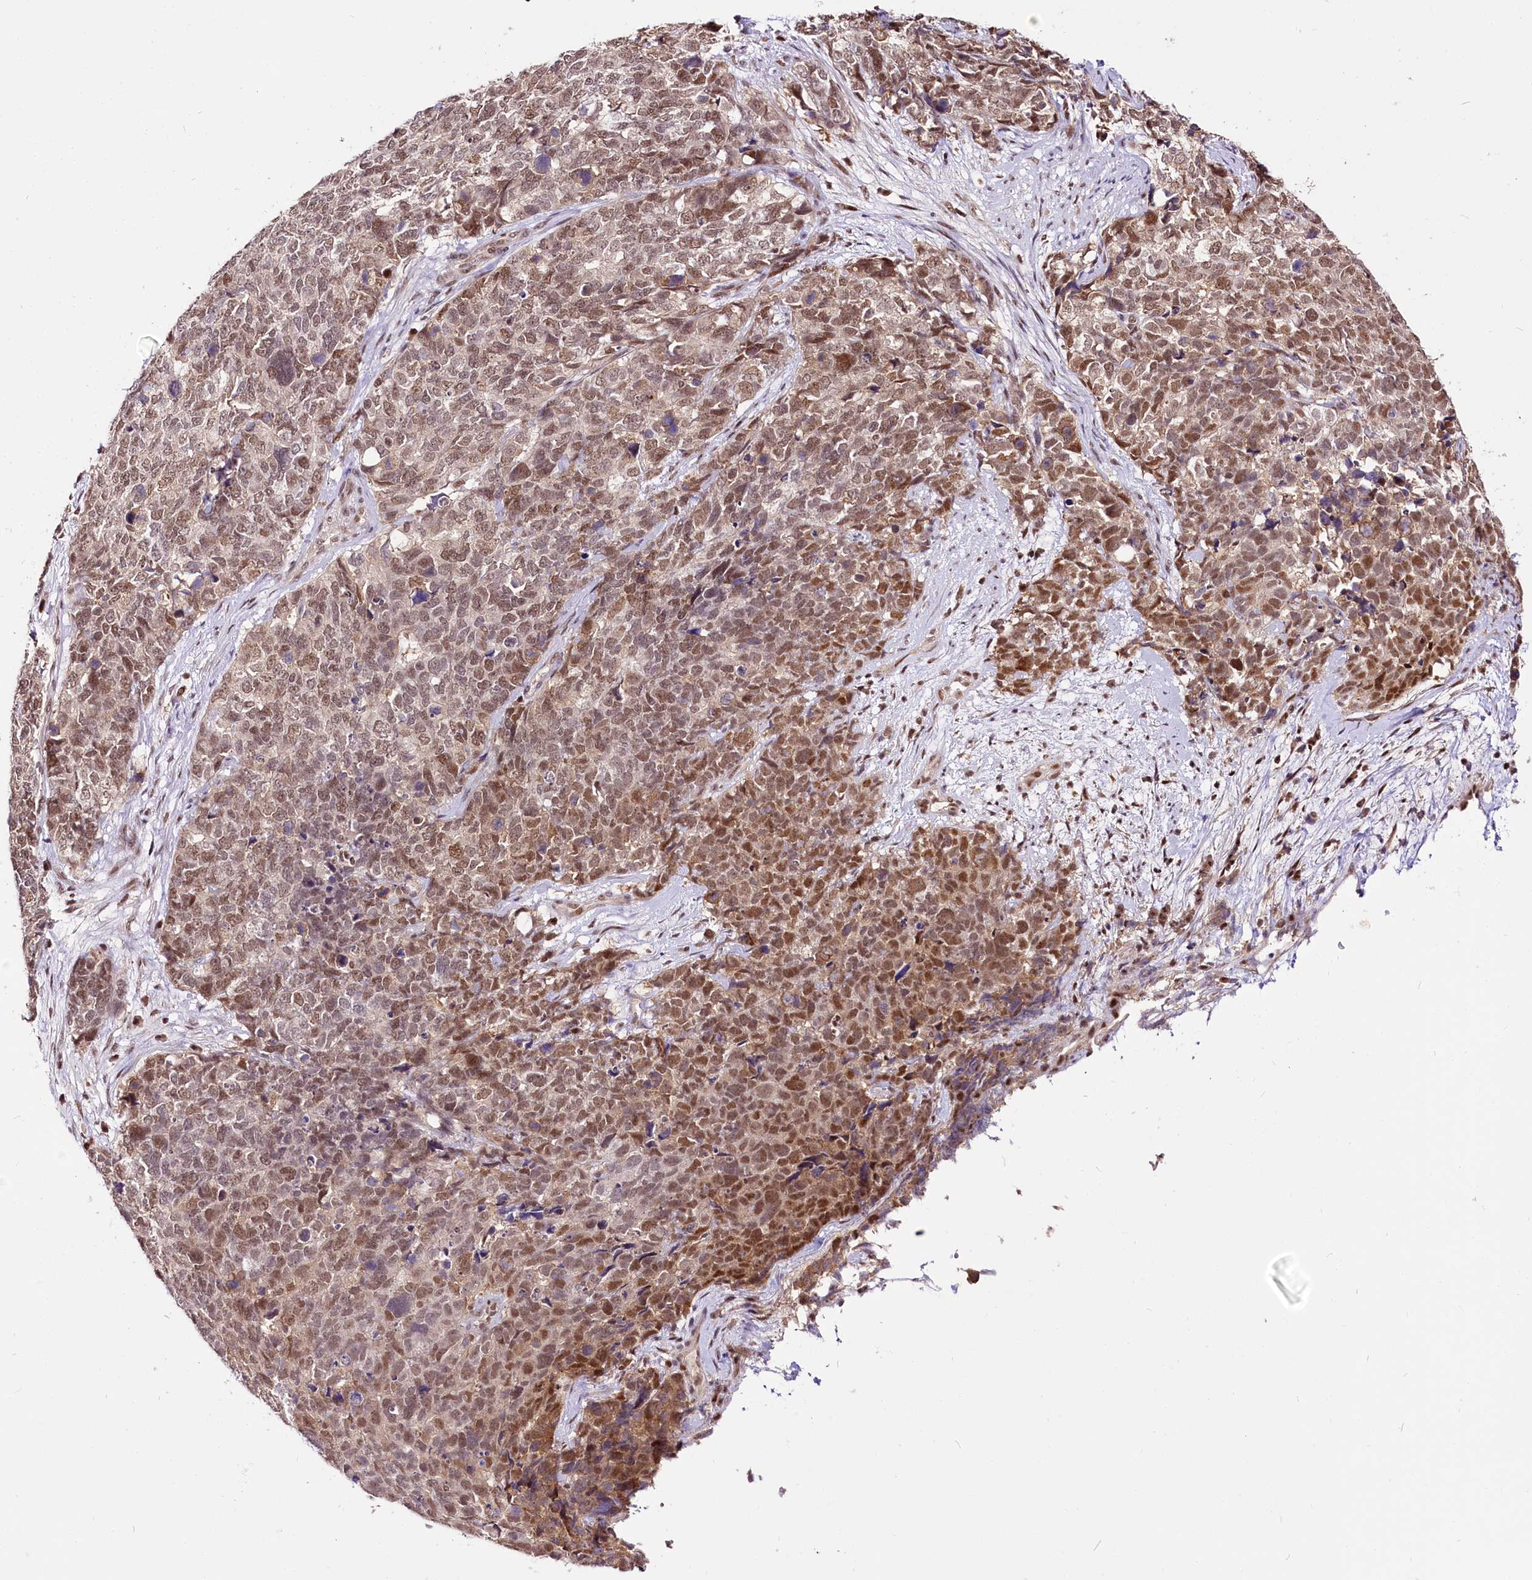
{"staining": {"intensity": "moderate", "quantity": ">75%", "location": "nuclear"}, "tissue": "cervical cancer", "cell_type": "Tumor cells", "image_type": "cancer", "snomed": [{"axis": "morphology", "description": "Squamous cell carcinoma, NOS"}, {"axis": "topography", "description": "Cervix"}], "caption": "The immunohistochemical stain shows moderate nuclear staining in tumor cells of cervical cancer (squamous cell carcinoma) tissue.", "gene": "POLA2", "patient": {"sex": "female", "age": 63}}